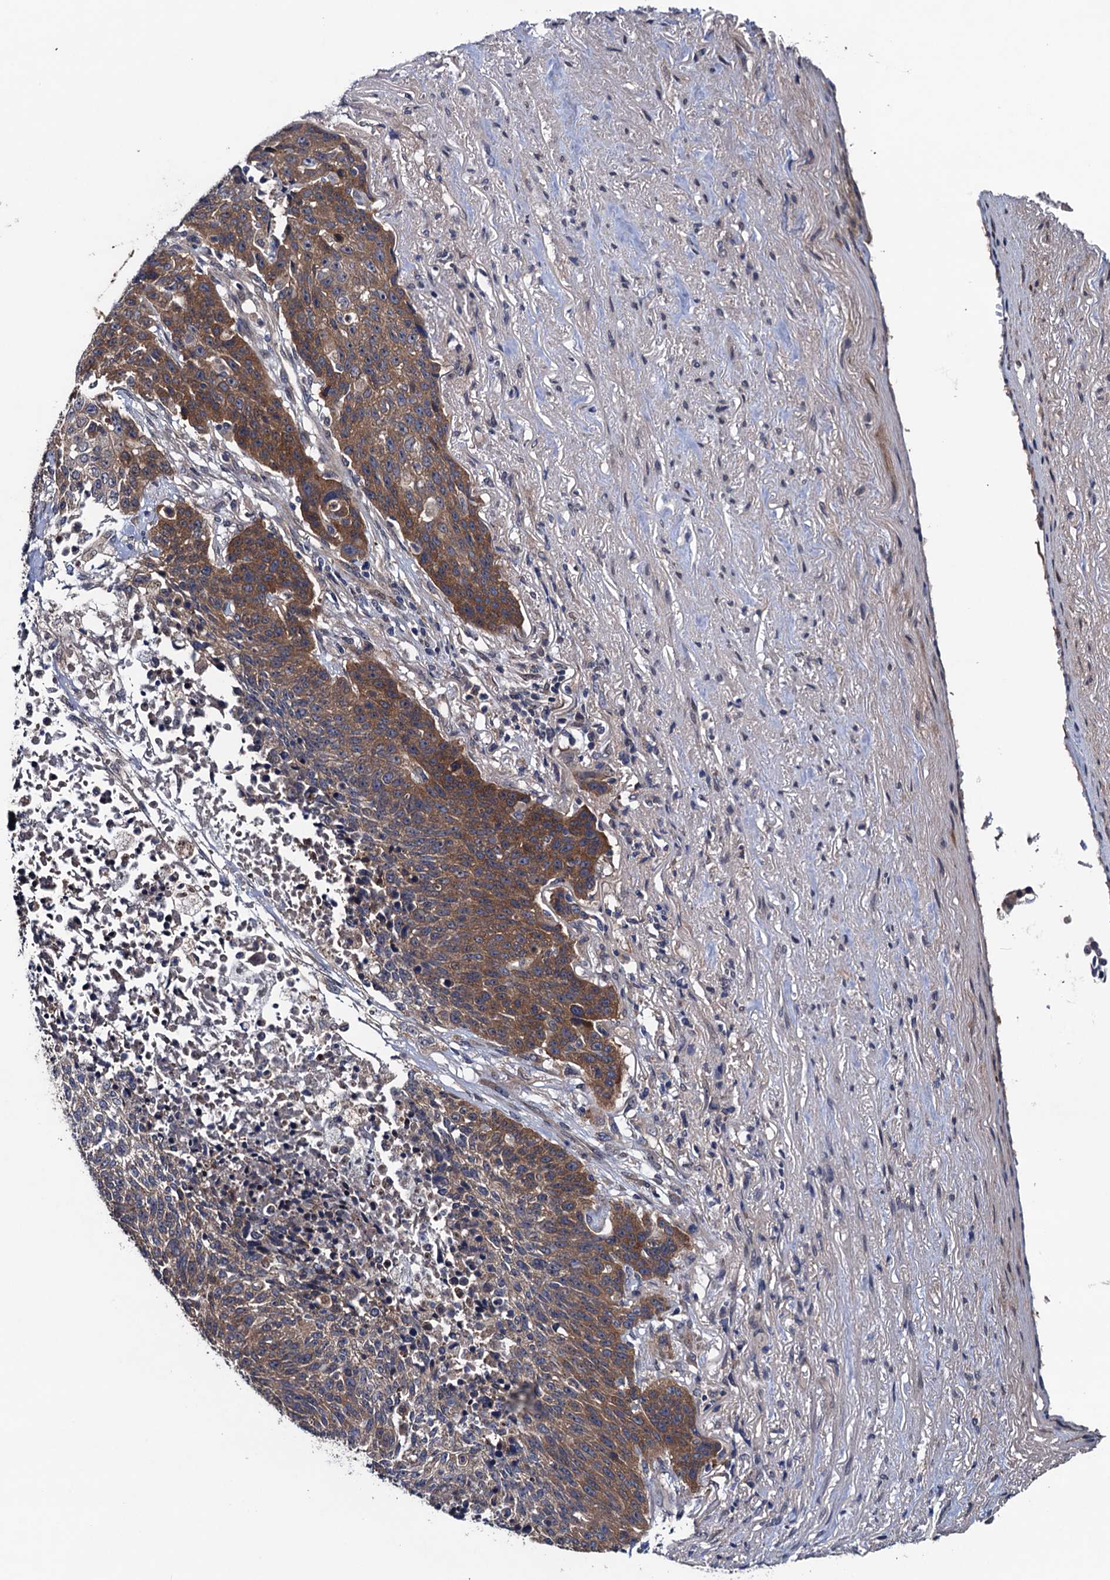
{"staining": {"intensity": "moderate", "quantity": ">75%", "location": "cytoplasmic/membranous"}, "tissue": "lung cancer", "cell_type": "Tumor cells", "image_type": "cancer", "snomed": [{"axis": "morphology", "description": "Normal tissue, NOS"}, {"axis": "morphology", "description": "Squamous cell carcinoma, NOS"}, {"axis": "topography", "description": "Lymph node"}, {"axis": "topography", "description": "Lung"}], "caption": "About >75% of tumor cells in lung cancer (squamous cell carcinoma) show moderate cytoplasmic/membranous protein expression as visualized by brown immunohistochemical staining.", "gene": "BLTP3B", "patient": {"sex": "male", "age": 66}}